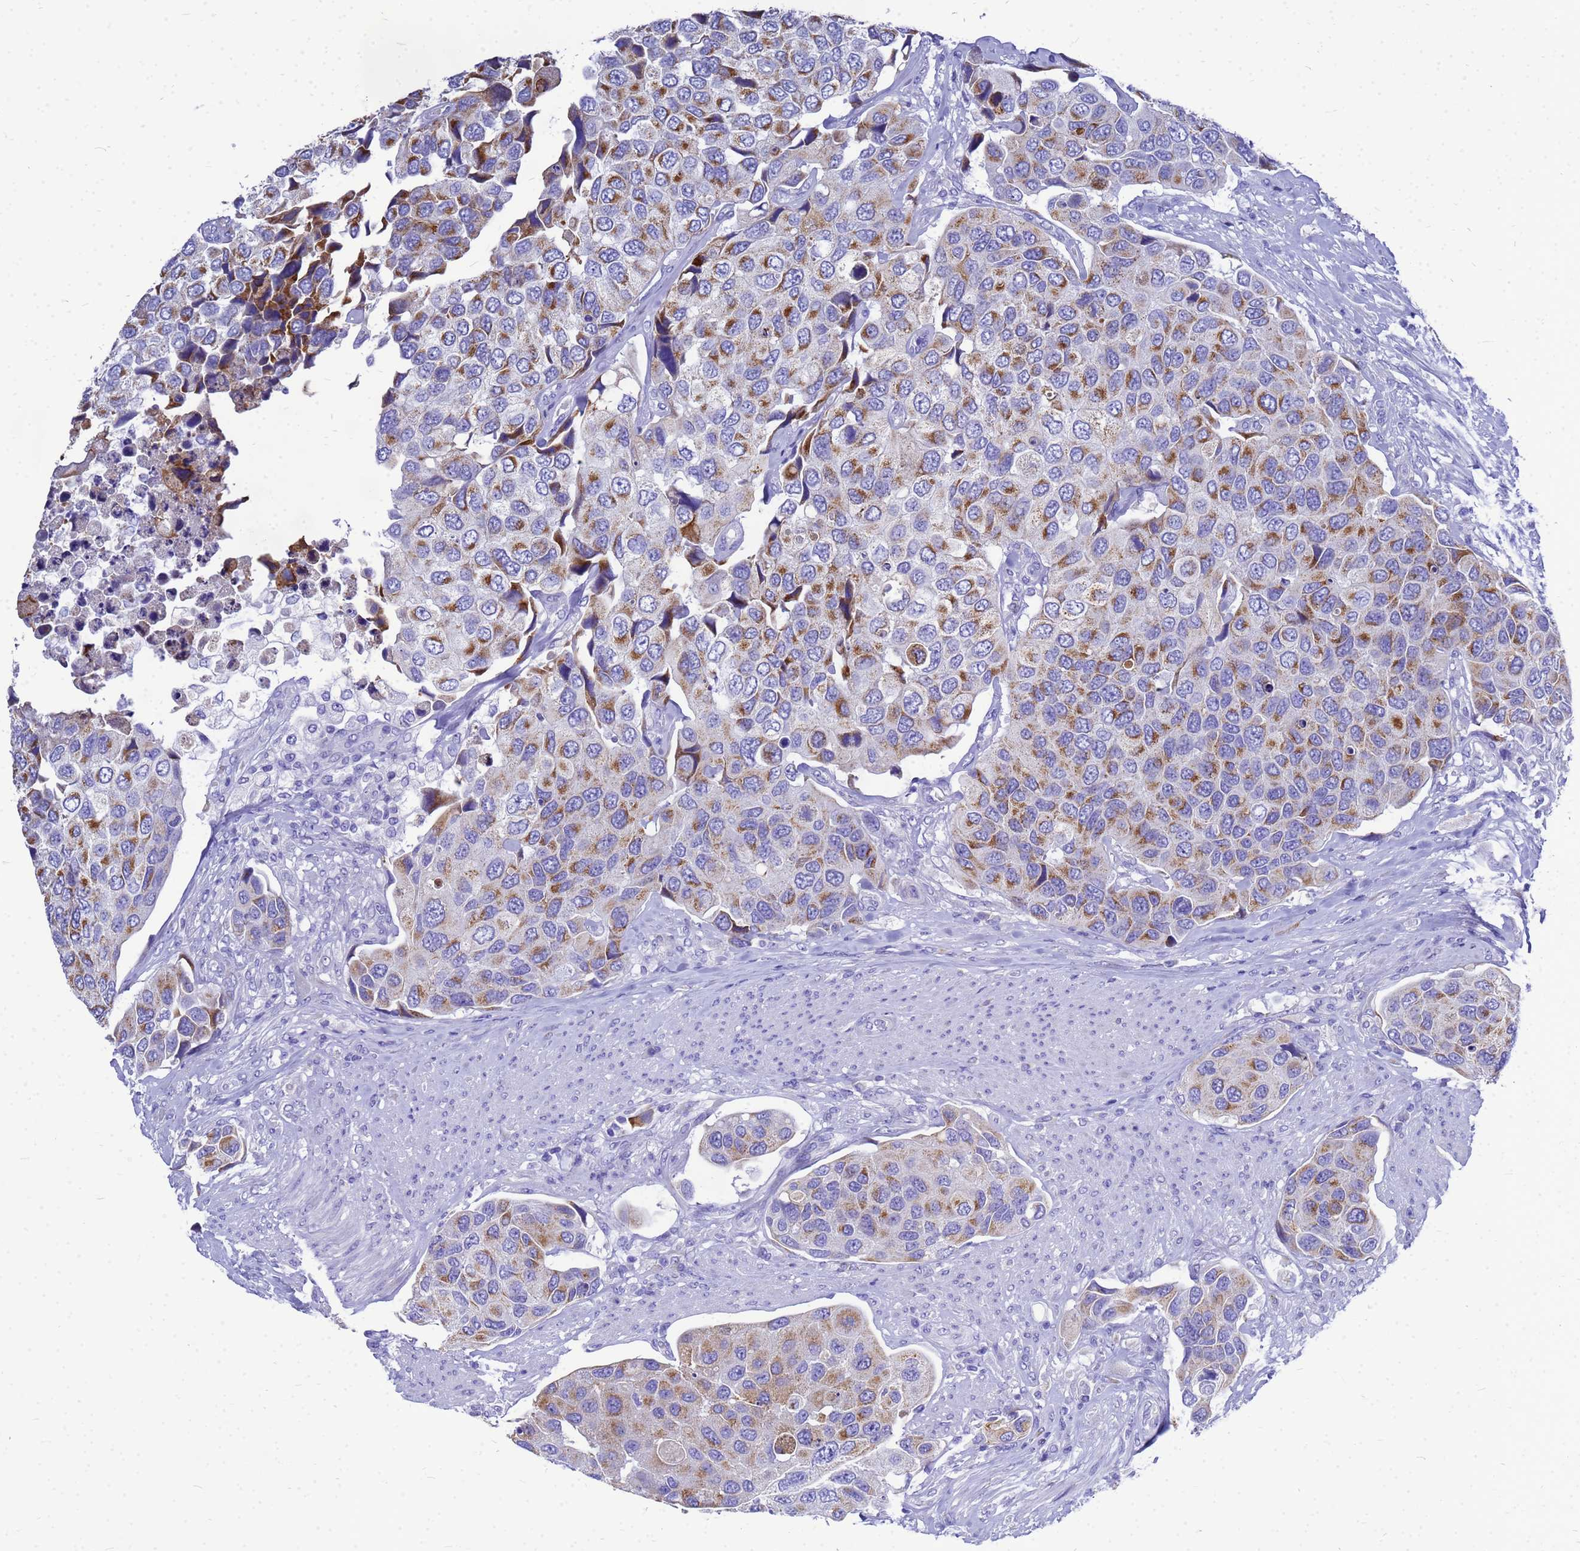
{"staining": {"intensity": "strong", "quantity": ">75%", "location": "cytoplasmic/membranous"}, "tissue": "urothelial cancer", "cell_type": "Tumor cells", "image_type": "cancer", "snomed": [{"axis": "morphology", "description": "Urothelial carcinoma, High grade"}, {"axis": "topography", "description": "Urinary bladder"}], "caption": "A brown stain labels strong cytoplasmic/membranous positivity of a protein in human urothelial cancer tumor cells. The protein is shown in brown color, while the nuclei are stained blue.", "gene": "OR52E2", "patient": {"sex": "male", "age": 74}}